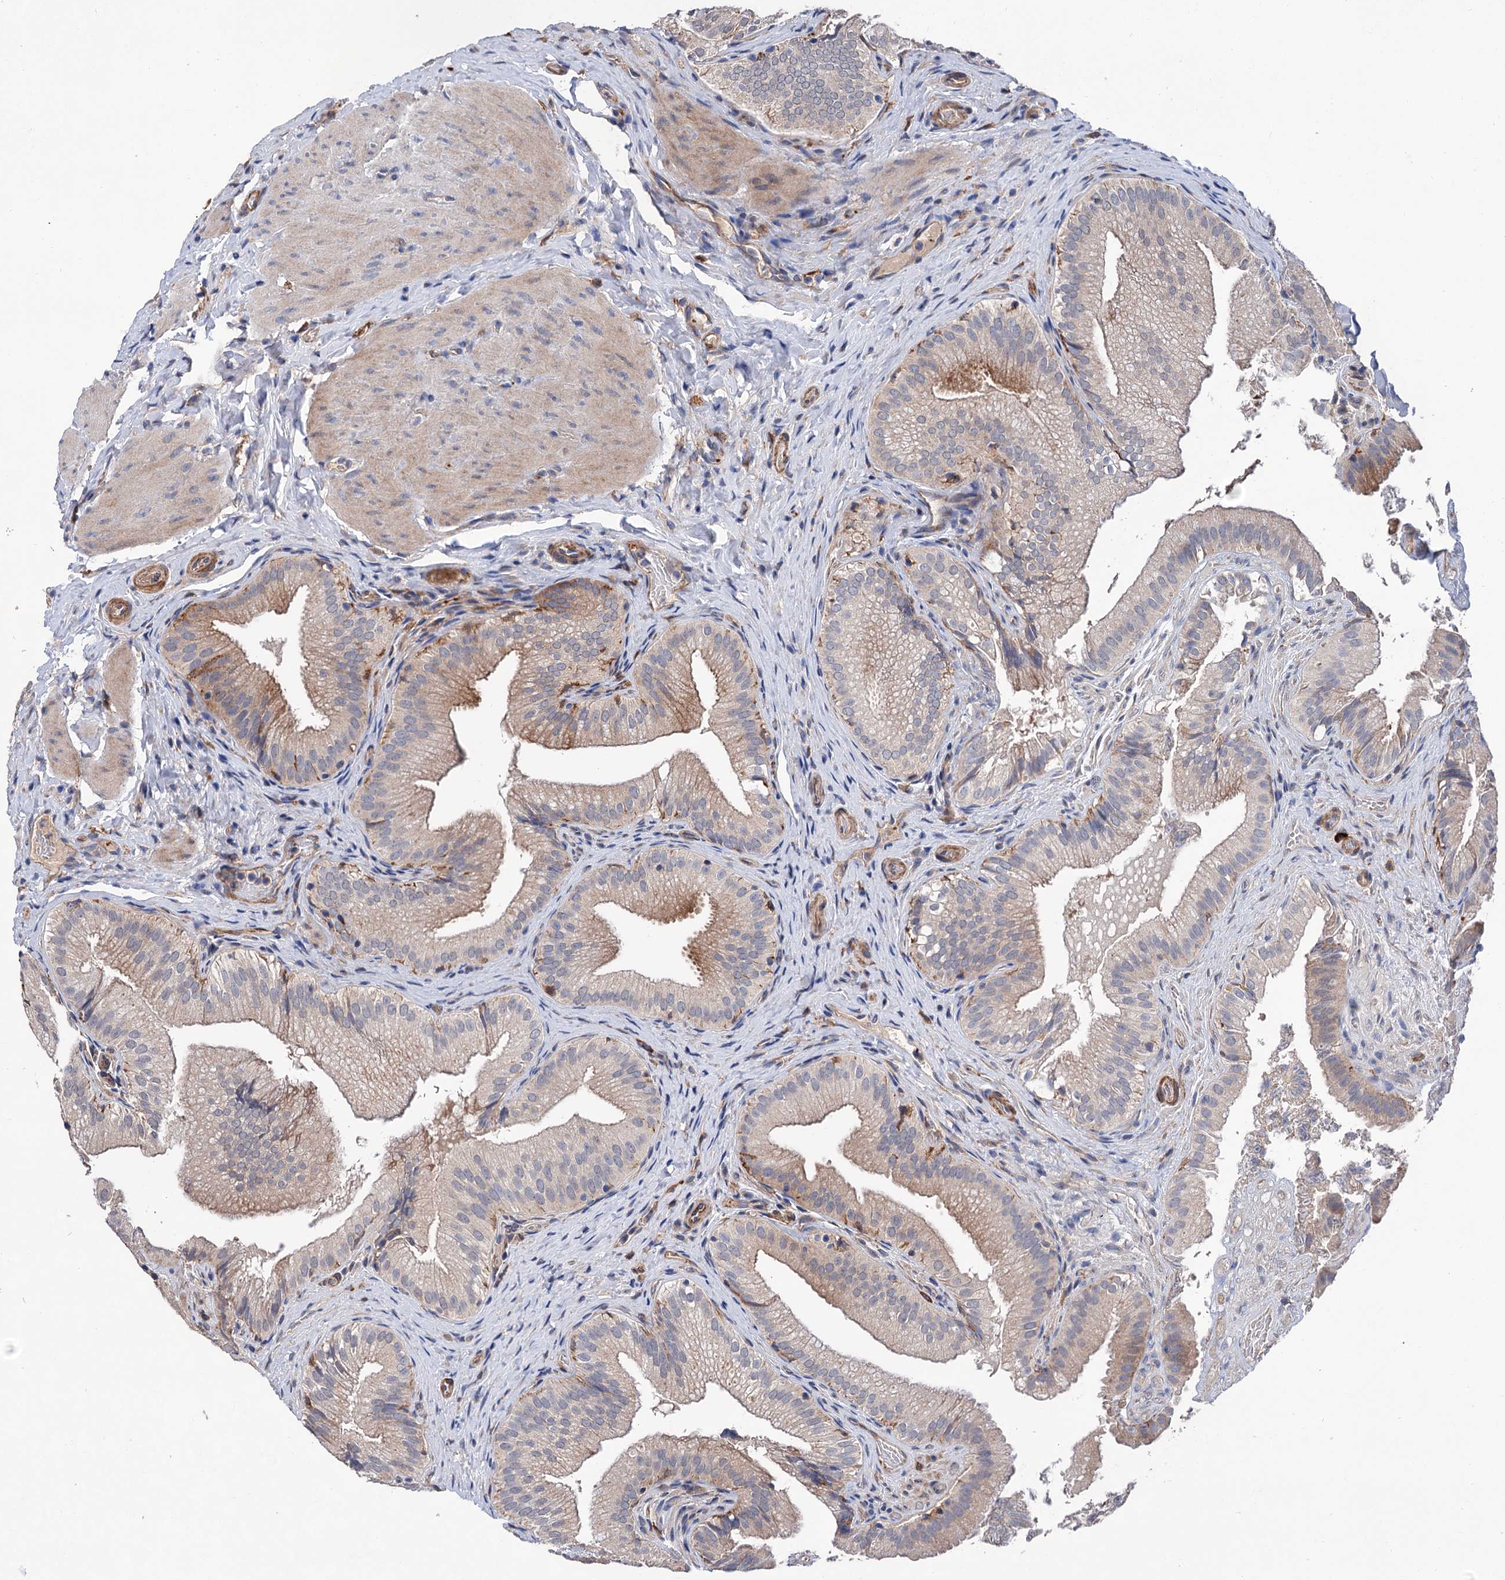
{"staining": {"intensity": "weak", "quantity": "25%-75%", "location": "cytoplasmic/membranous"}, "tissue": "gallbladder", "cell_type": "Glandular cells", "image_type": "normal", "snomed": [{"axis": "morphology", "description": "Normal tissue, NOS"}, {"axis": "topography", "description": "Gallbladder"}], "caption": "High-magnification brightfield microscopy of unremarkable gallbladder stained with DAB (brown) and counterstained with hematoxylin (blue). glandular cells exhibit weak cytoplasmic/membranous staining is seen in approximately25%-75% of cells.", "gene": "TMTC3", "patient": {"sex": "female", "age": 30}}